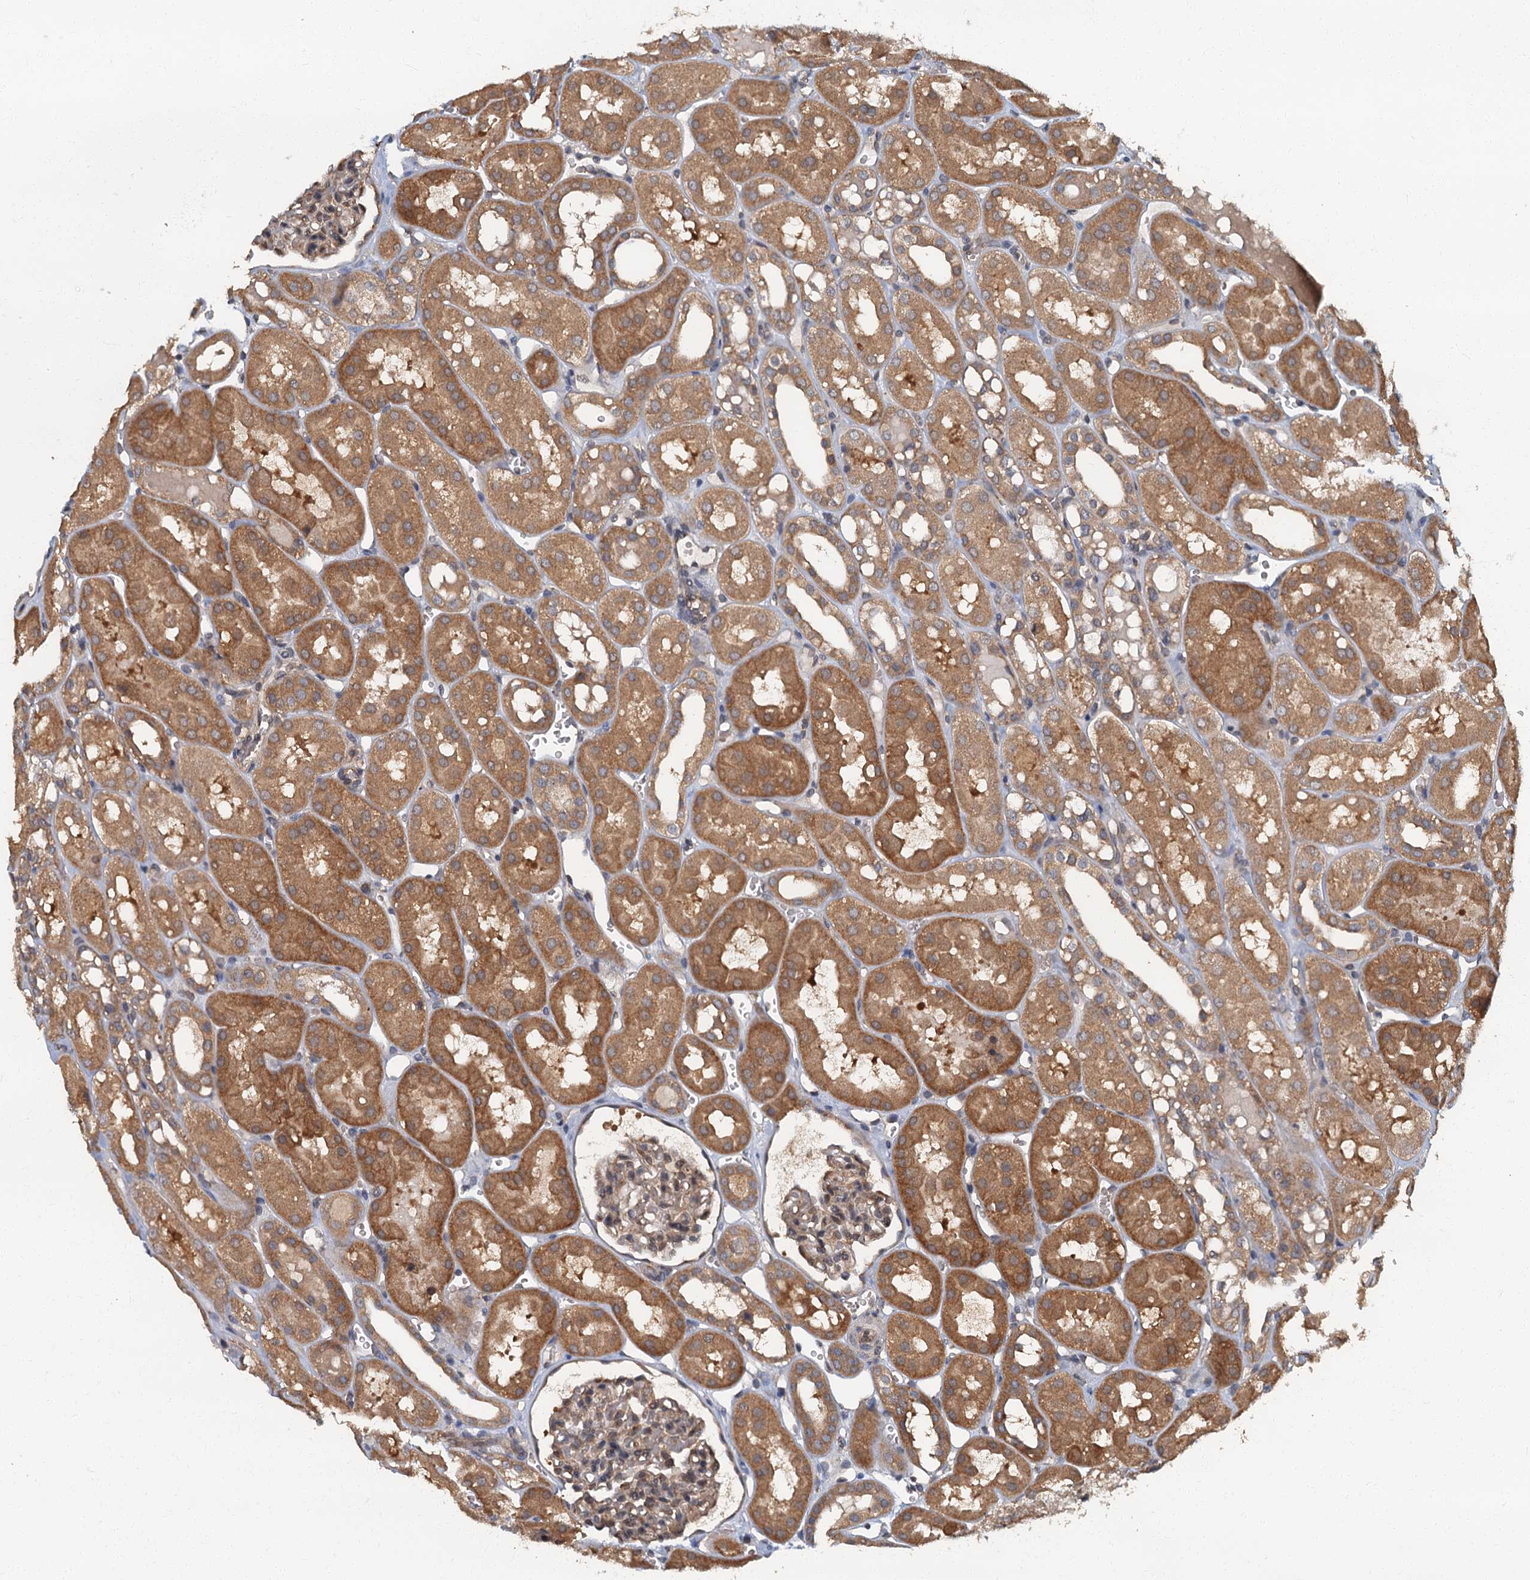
{"staining": {"intensity": "weak", "quantity": ">75%", "location": "cytoplasmic/membranous"}, "tissue": "kidney", "cell_type": "Cells in glomeruli", "image_type": "normal", "snomed": [{"axis": "morphology", "description": "Normal tissue, NOS"}, {"axis": "topography", "description": "Kidney"}], "caption": "An immunohistochemistry image of unremarkable tissue is shown. Protein staining in brown shows weak cytoplasmic/membranous positivity in kidney within cells in glomeruli. (IHC, brightfield microscopy, high magnification).", "gene": "TBCK", "patient": {"sex": "male", "age": 16}}